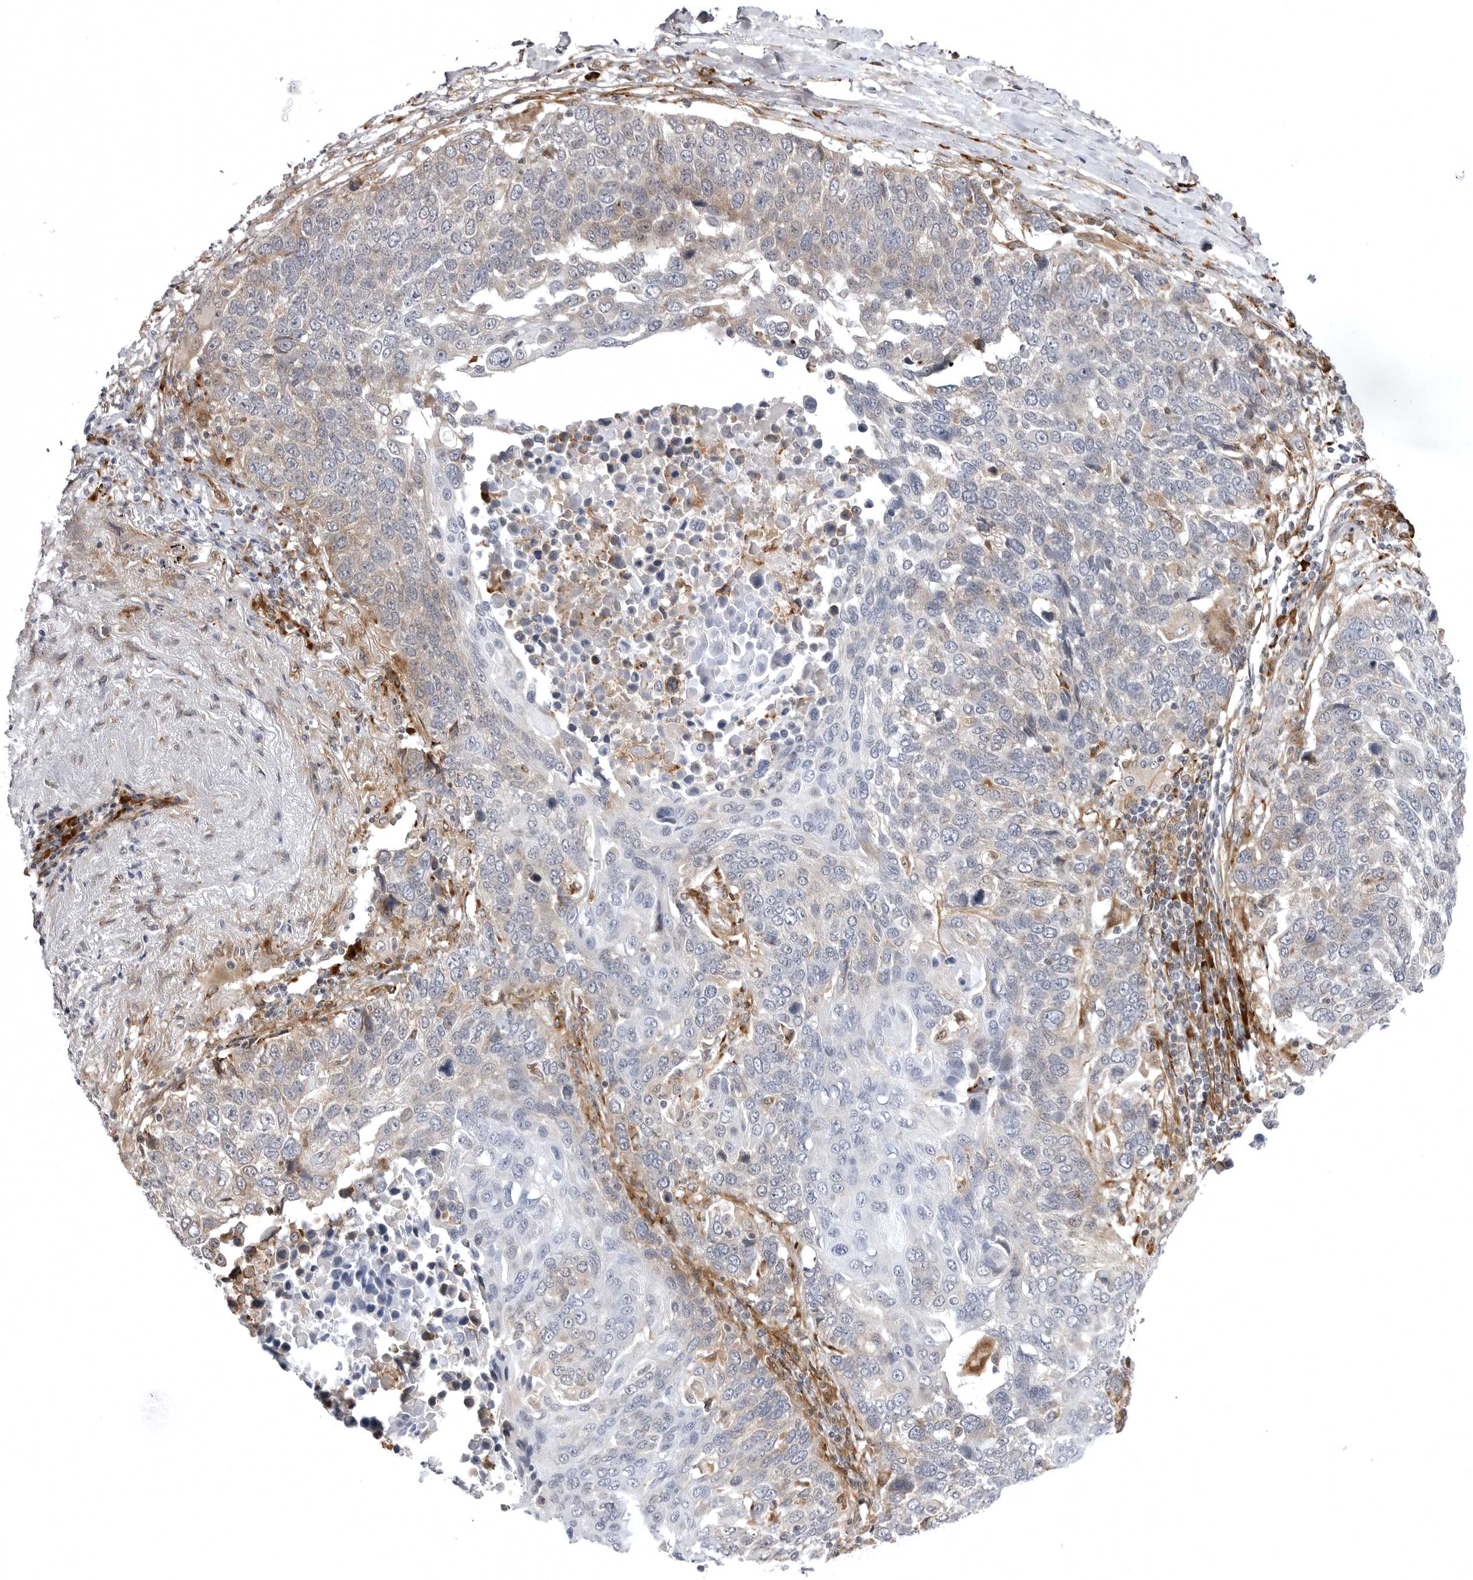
{"staining": {"intensity": "weak", "quantity": "<25%", "location": "cytoplasmic/membranous"}, "tissue": "lung cancer", "cell_type": "Tumor cells", "image_type": "cancer", "snomed": [{"axis": "morphology", "description": "Squamous cell carcinoma, NOS"}, {"axis": "topography", "description": "Lung"}], "caption": "Tumor cells show no significant positivity in lung cancer (squamous cell carcinoma). The staining was performed using DAB to visualize the protein expression in brown, while the nuclei were stained in blue with hematoxylin (Magnification: 20x).", "gene": "ARL5A", "patient": {"sex": "male", "age": 66}}